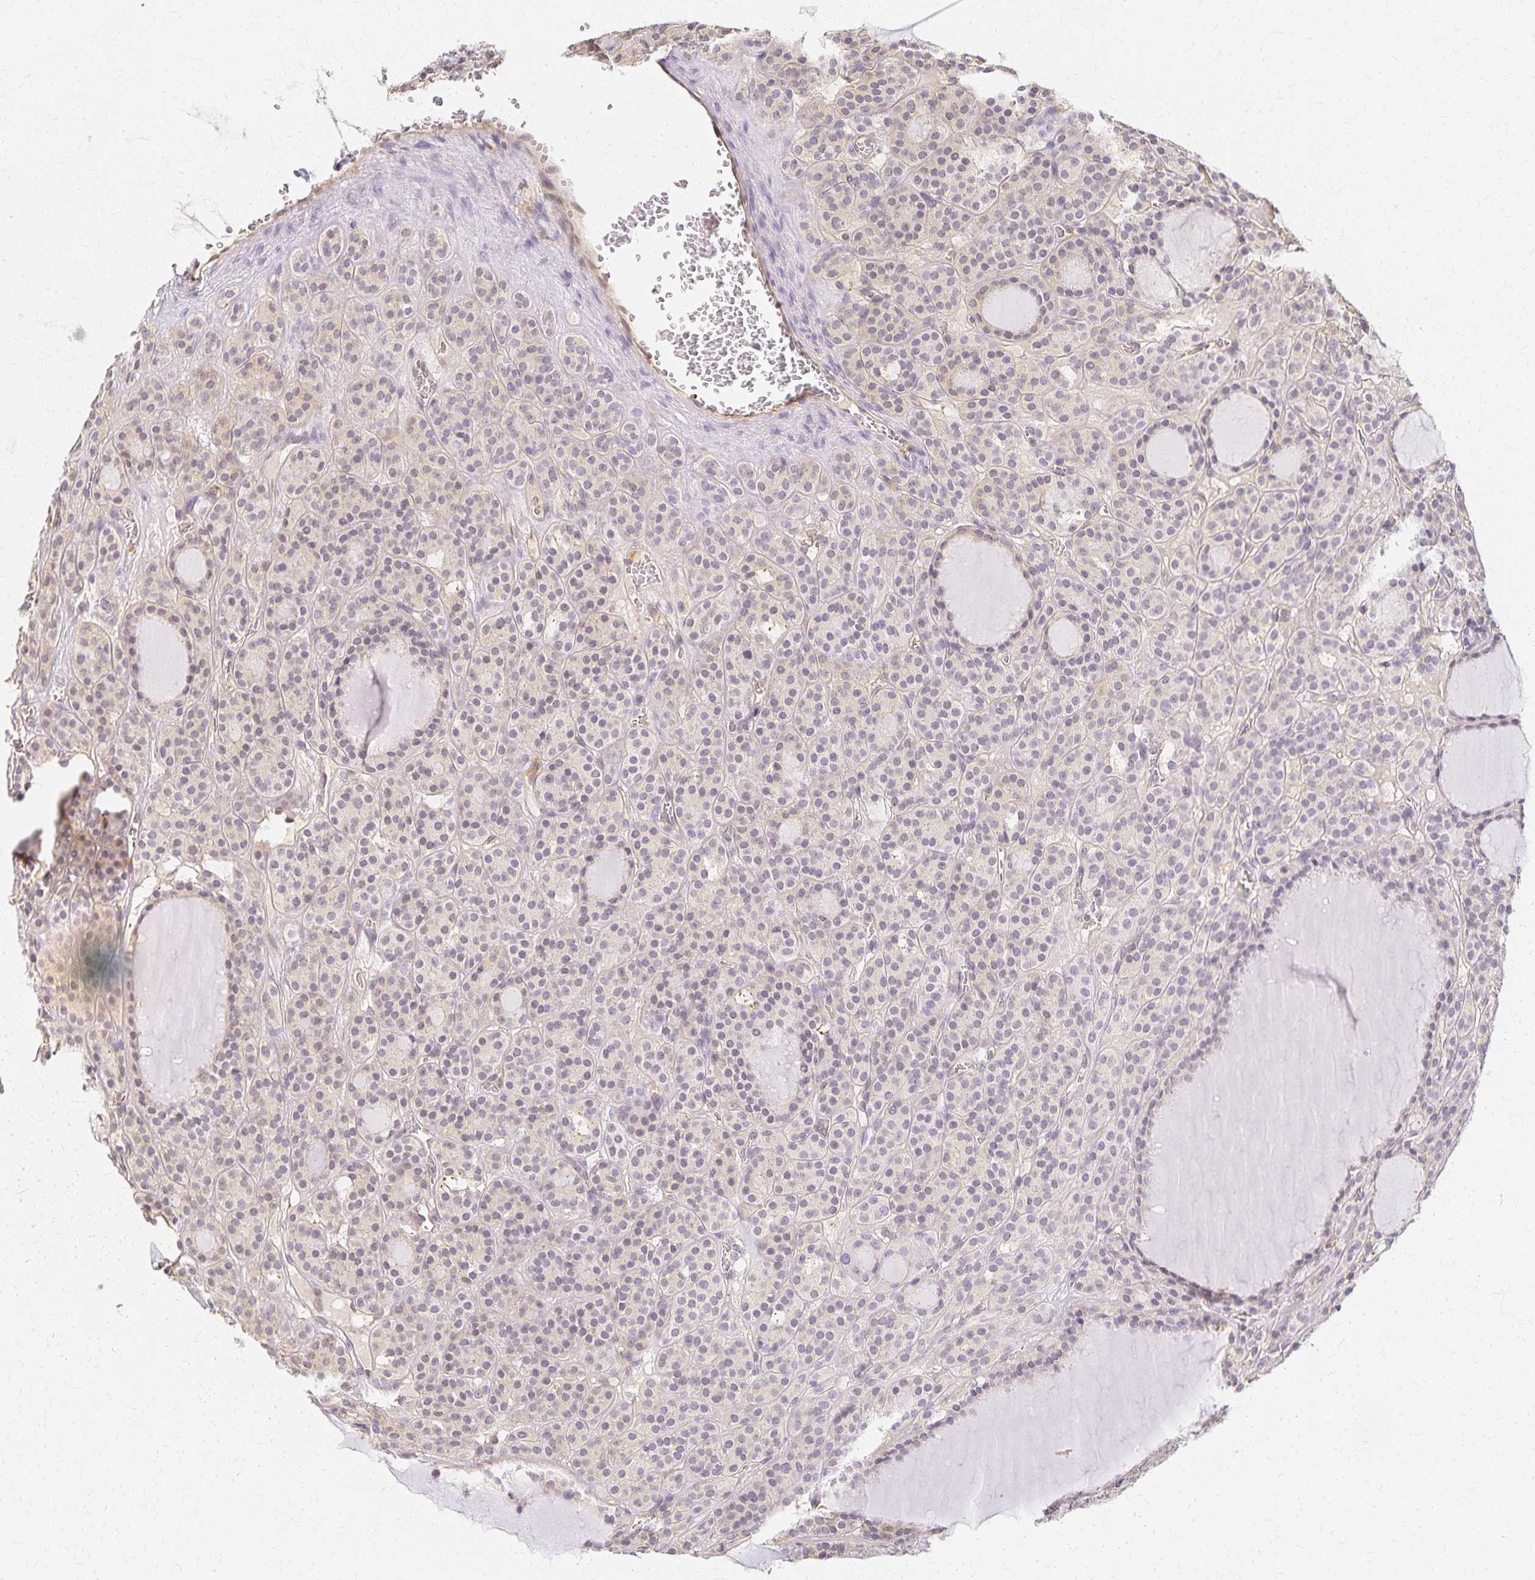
{"staining": {"intensity": "weak", "quantity": "<25%", "location": "cytoplasmic/membranous"}, "tissue": "thyroid cancer", "cell_type": "Tumor cells", "image_type": "cancer", "snomed": [{"axis": "morphology", "description": "Follicular adenoma carcinoma, NOS"}, {"axis": "topography", "description": "Thyroid gland"}], "caption": "The photomicrograph shows no staining of tumor cells in follicular adenoma carcinoma (thyroid).", "gene": "AZGP1", "patient": {"sex": "female", "age": 63}}